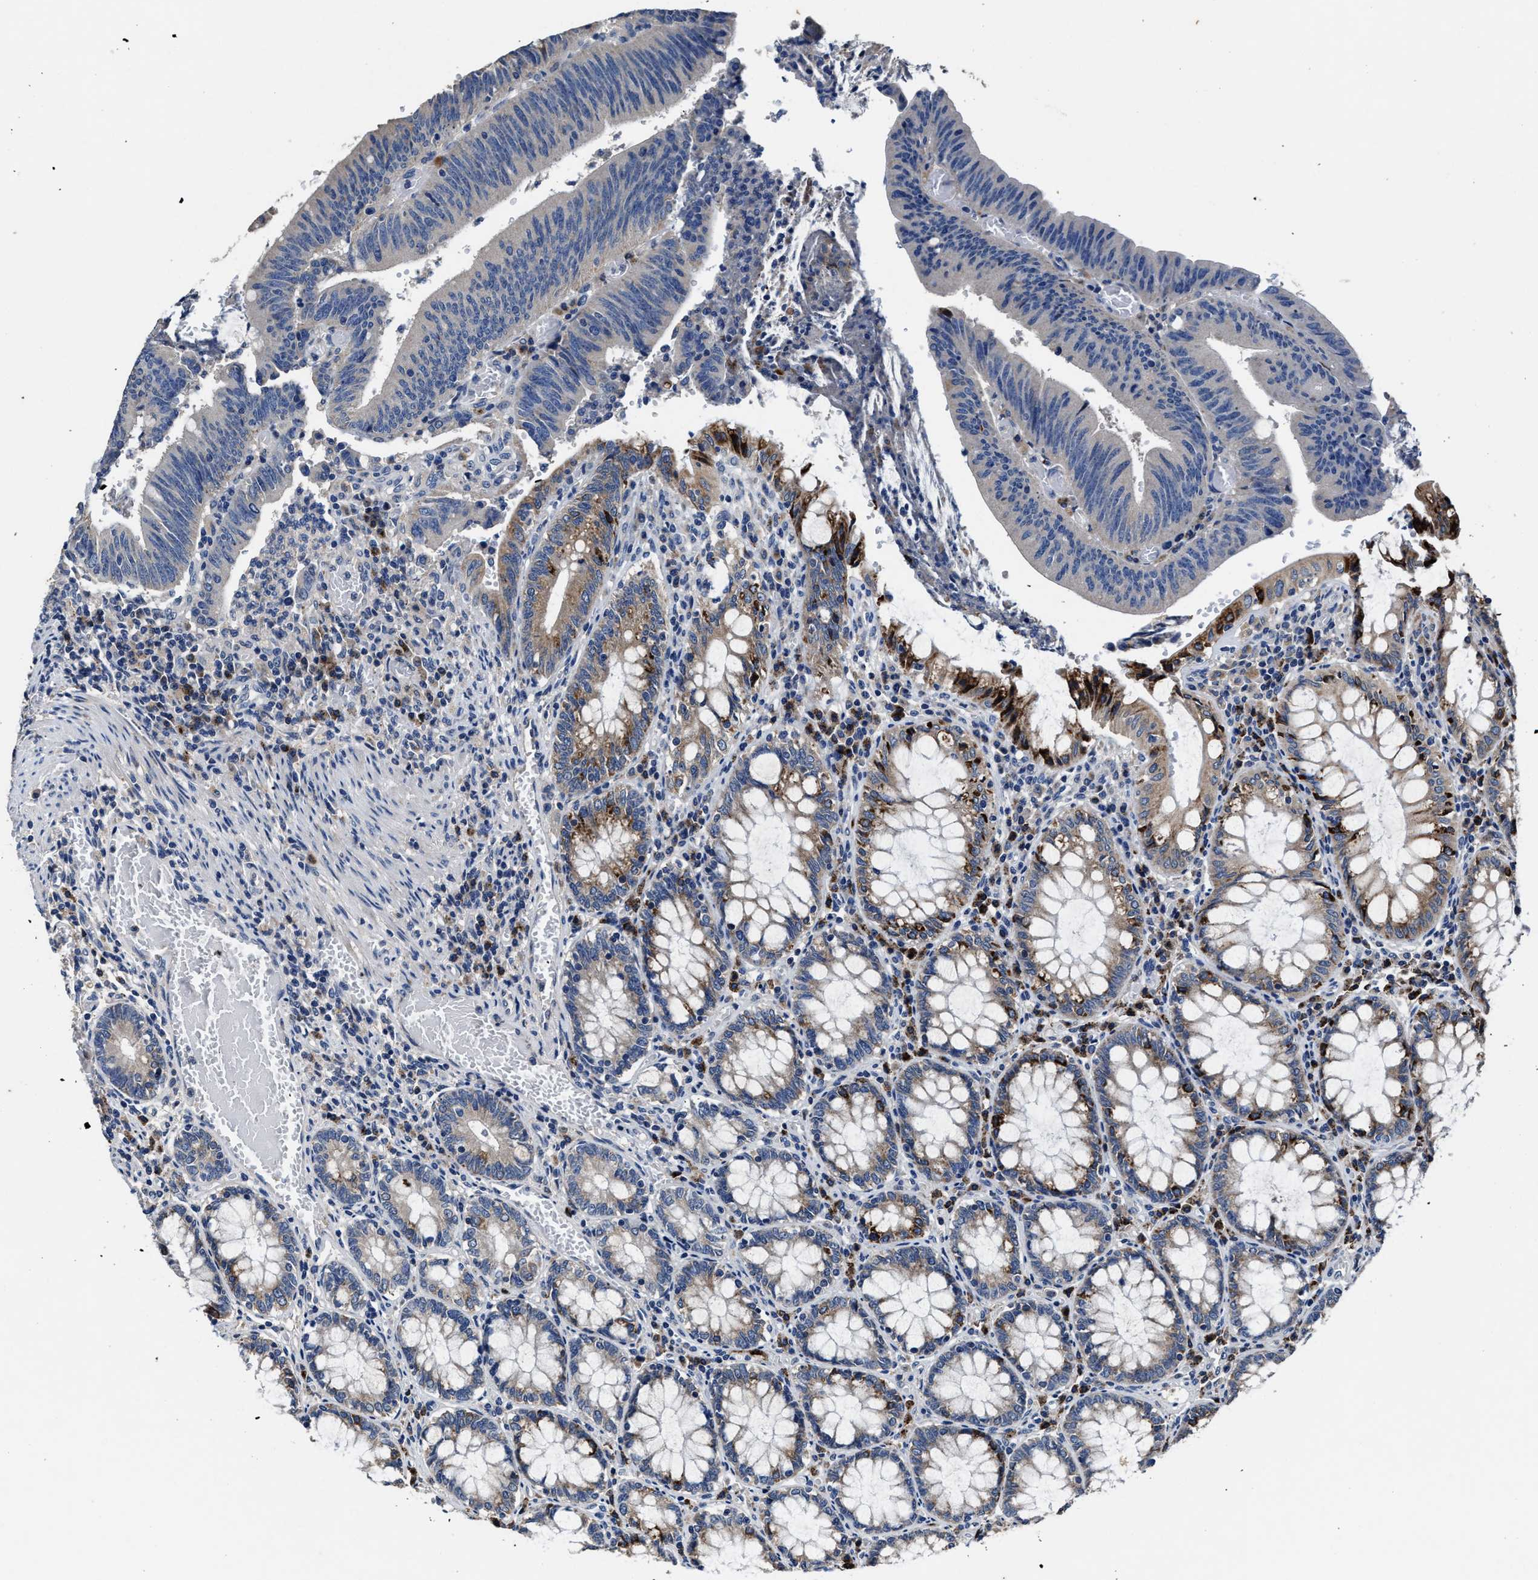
{"staining": {"intensity": "negative", "quantity": "none", "location": "none"}, "tissue": "colorectal cancer", "cell_type": "Tumor cells", "image_type": "cancer", "snomed": [{"axis": "morphology", "description": "Normal tissue, NOS"}, {"axis": "morphology", "description": "Adenocarcinoma, NOS"}, {"axis": "topography", "description": "Rectum"}], "caption": "IHC photomicrograph of human colorectal cancer (adenocarcinoma) stained for a protein (brown), which demonstrates no expression in tumor cells.", "gene": "UBR4", "patient": {"sex": "female", "age": 66}}